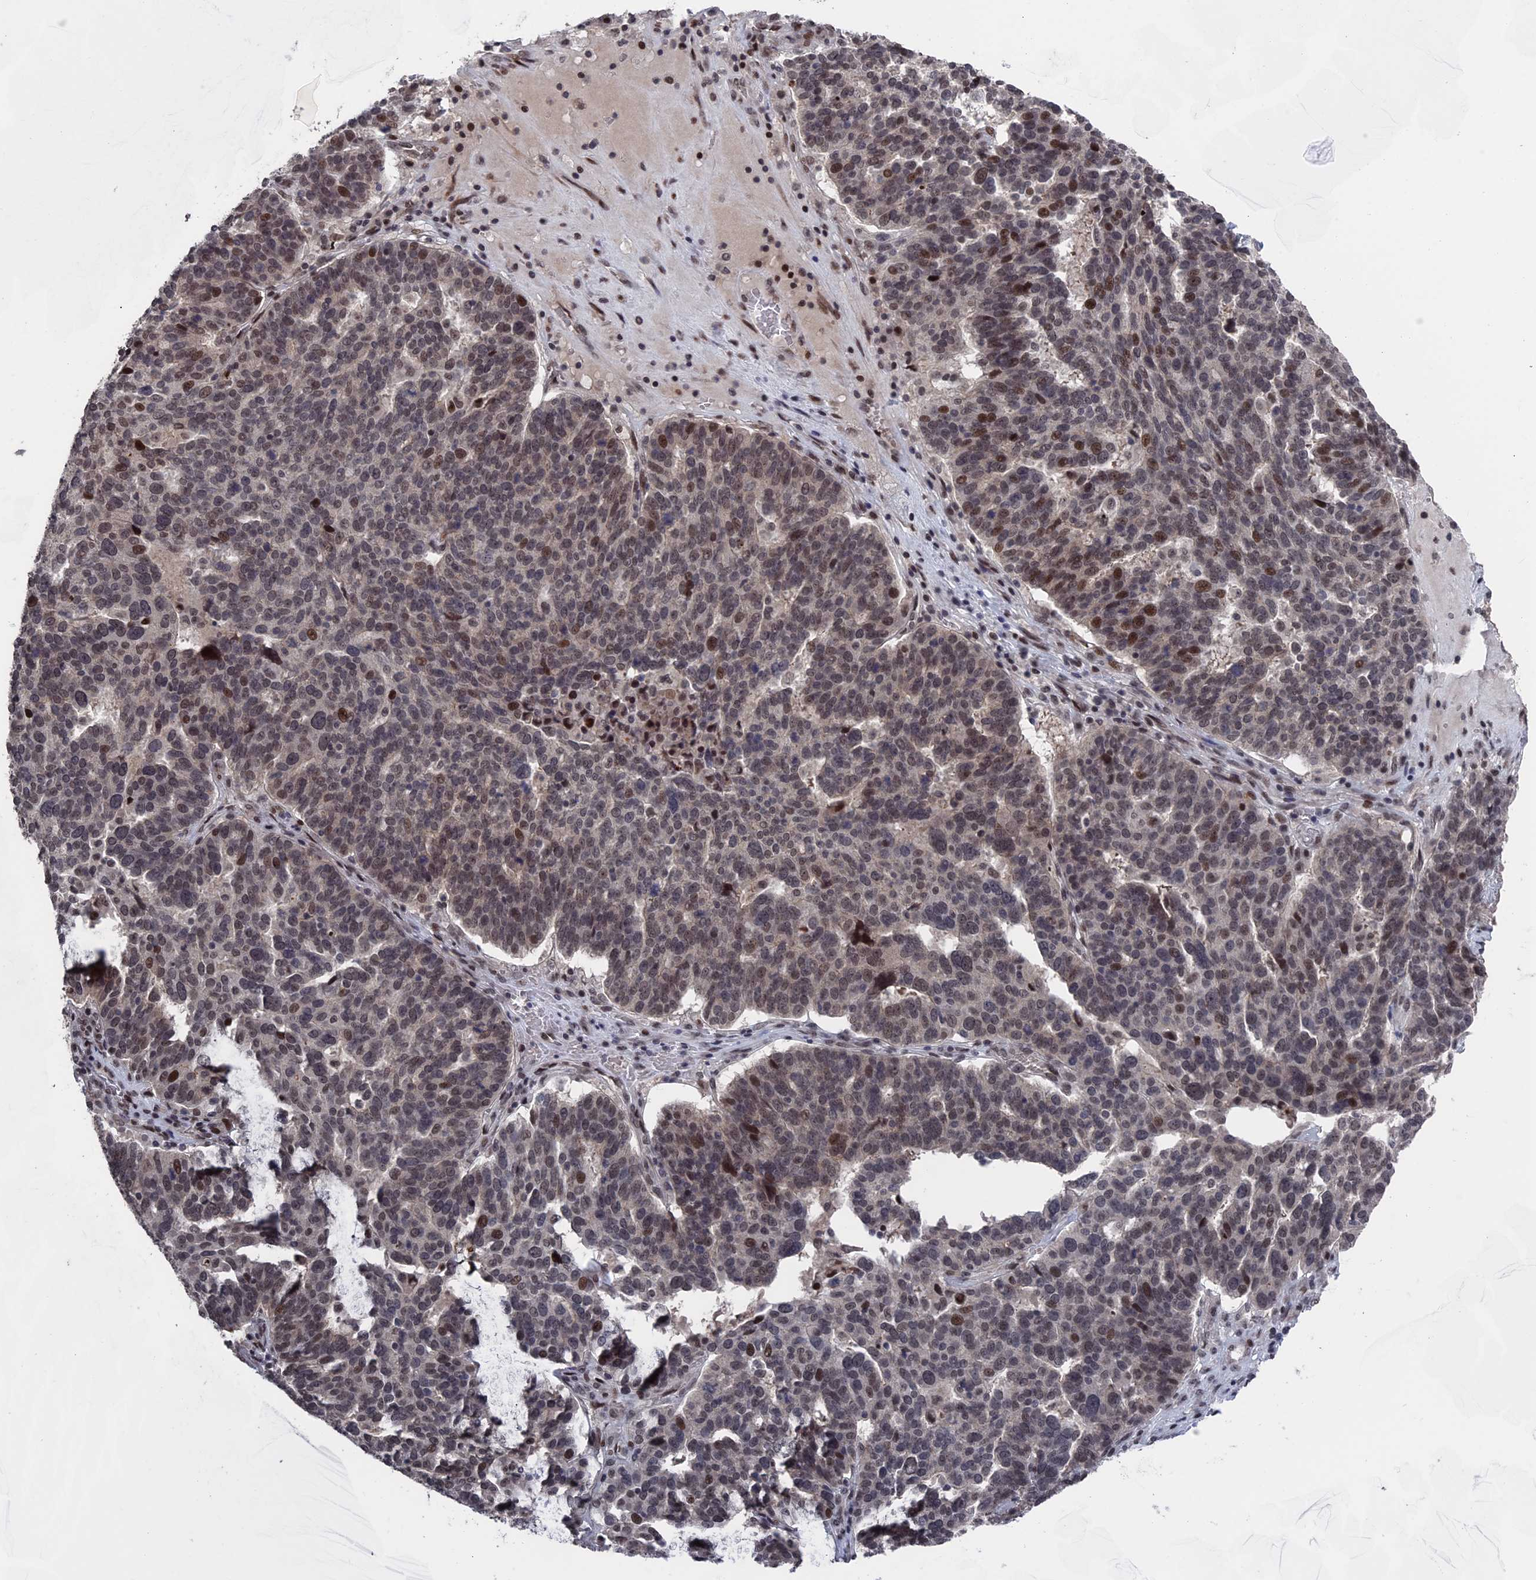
{"staining": {"intensity": "moderate", "quantity": "25%-75%", "location": "nuclear"}, "tissue": "ovarian cancer", "cell_type": "Tumor cells", "image_type": "cancer", "snomed": [{"axis": "morphology", "description": "Cystadenocarcinoma, serous, NOS"}, {"axis": "topography", "description": "Ovary"}], "caption": "Ovarian cancer stained with a brown dye demonstrates moderate nuclear positive staining in approximately 25%-75% of tumor cells.", "gene": "NR2C2AP", "patient": {"sex": "female", "age": 59}}